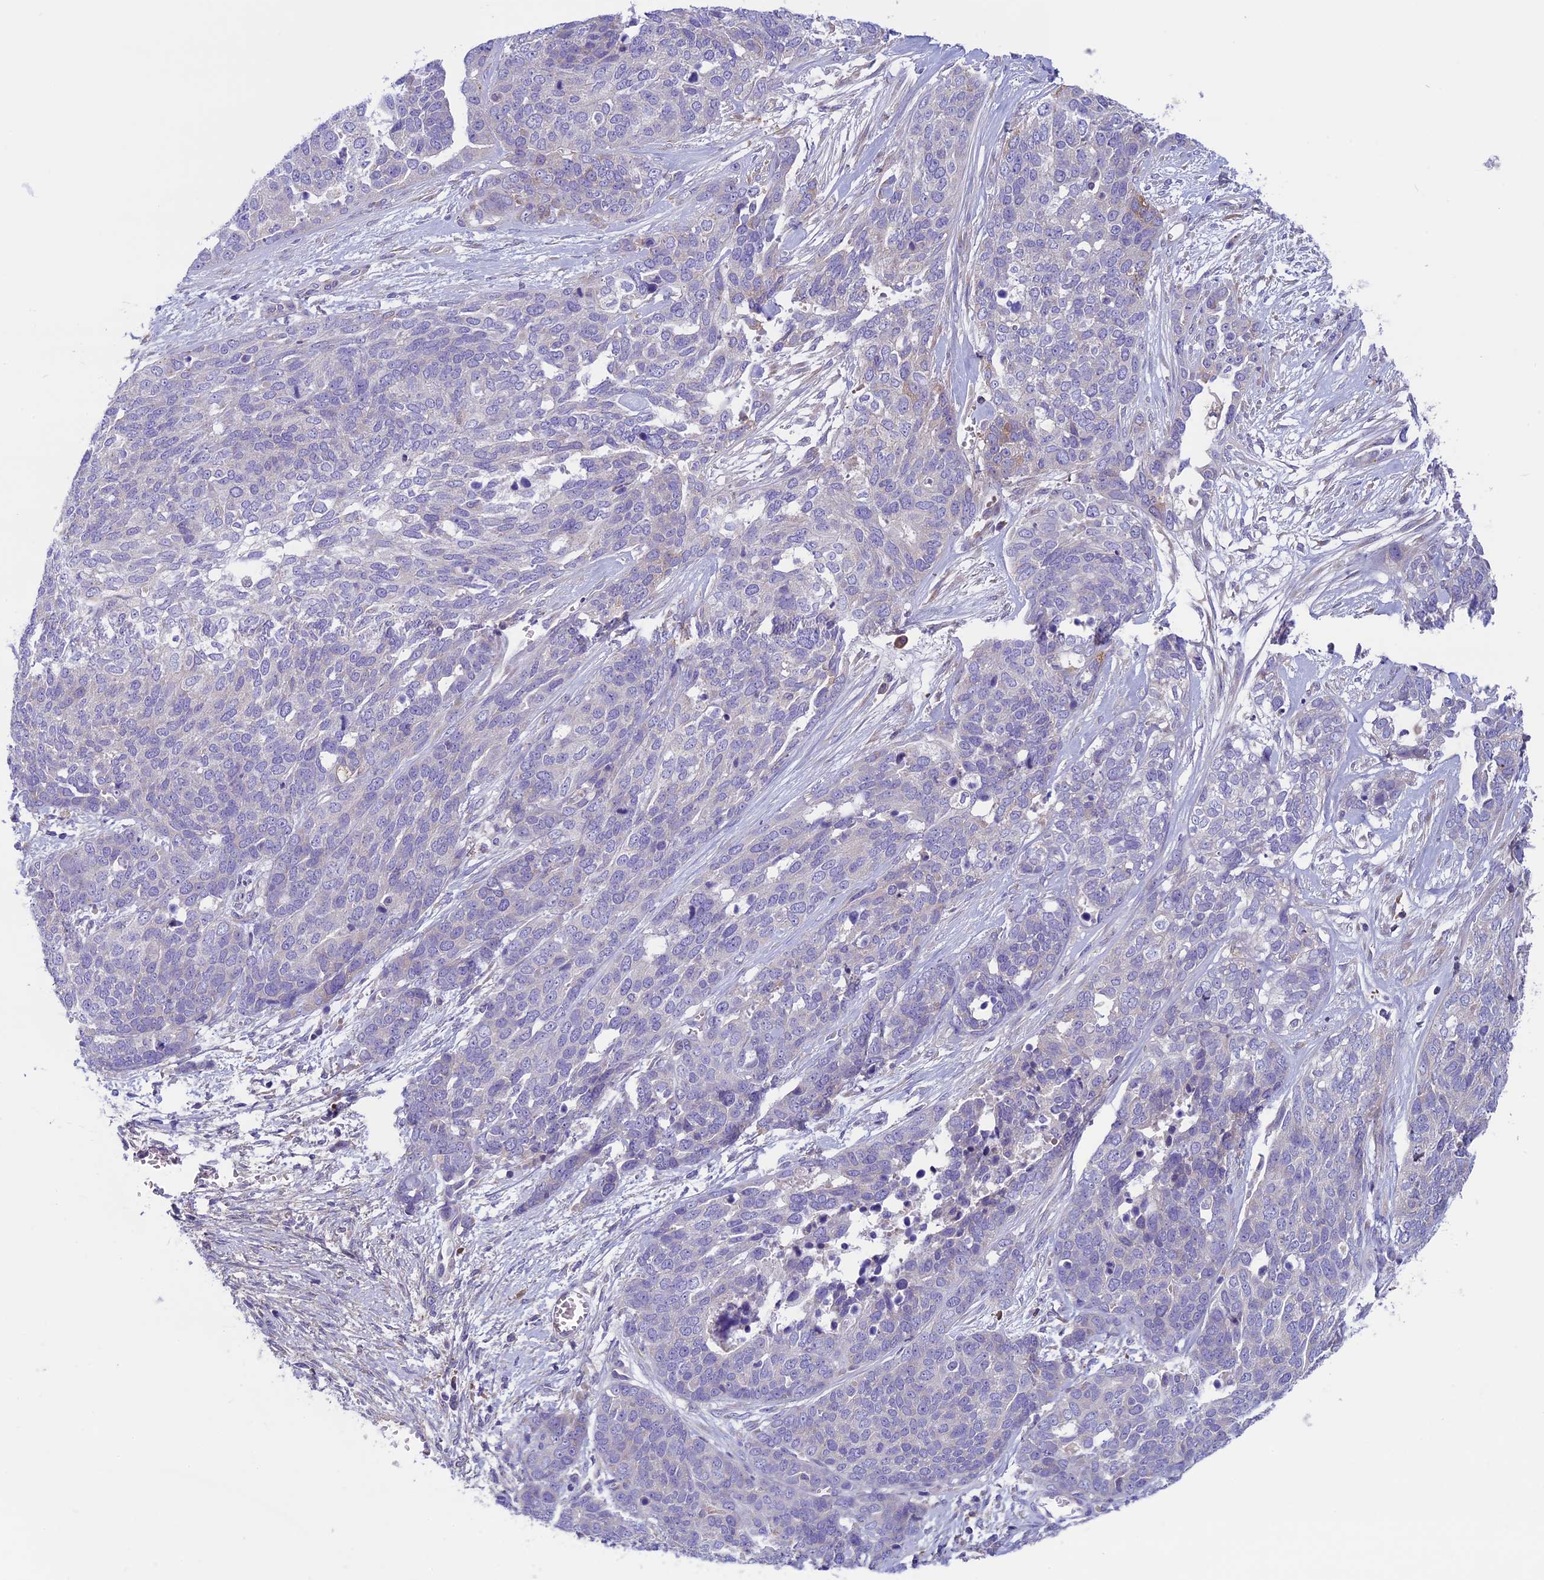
{"staining": {"intensity": "negative", "quantity": "none", "location": "none"}, "tissue": "ovarian cancer", "cell_type": "Tumor cells", "image_type": "cancer", "snomed": [{"axis": "morphology", "description": "Cystadenocarcinoma, serous, NOS"}, {"axis": "topography", "description": "Ovary"}], "caption": "Protein analysis of ovarian cancer (serous cystadenocarcinoma) displays no significant expression in tumor cells.", "gene": "DCTN5", "patient": {"sex": "female", "age": 44}}